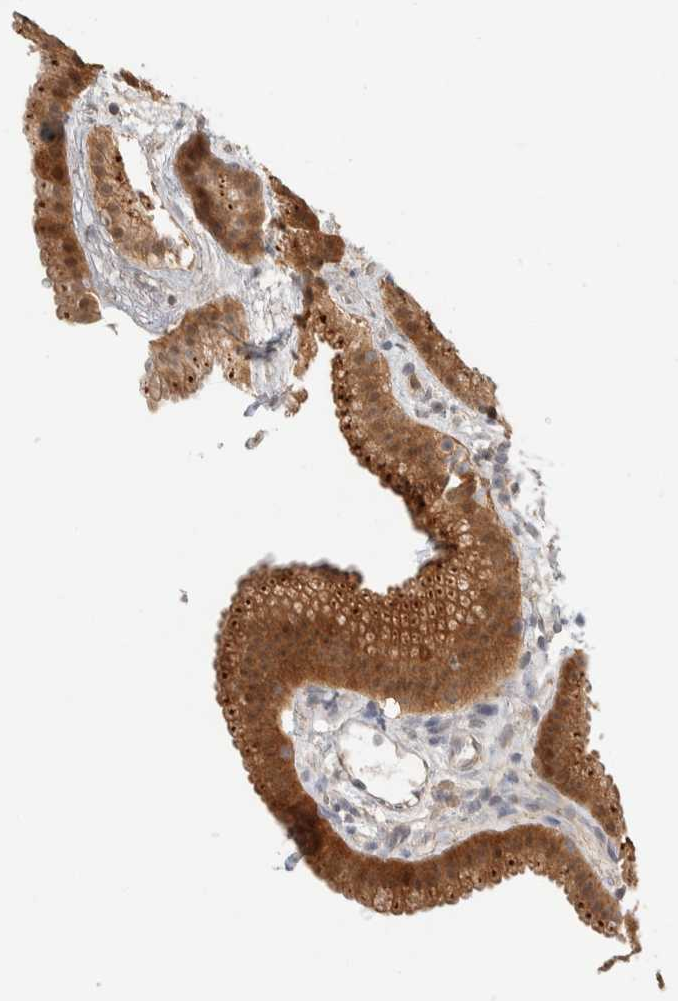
{"staining": {"intensity": "moderate", "quantity": ">75%", "location": "cytoplasmic/membranous"}, "tissue": "gallbladder", "cell_type": "Glandular cells", "image_type": "normal", "snomed": [{"axis": "morphology", "description": "Normal tissue, NOS"}, {"axis": "topography", "description": "Gallbladder"}], "caption": "An image of gallbladder stained for a protein displays moderate cytoplasmic/membranous brown staining in glandular cells.", "gene": "GCLM", "patient": {"sex": "female", "age": 64}}